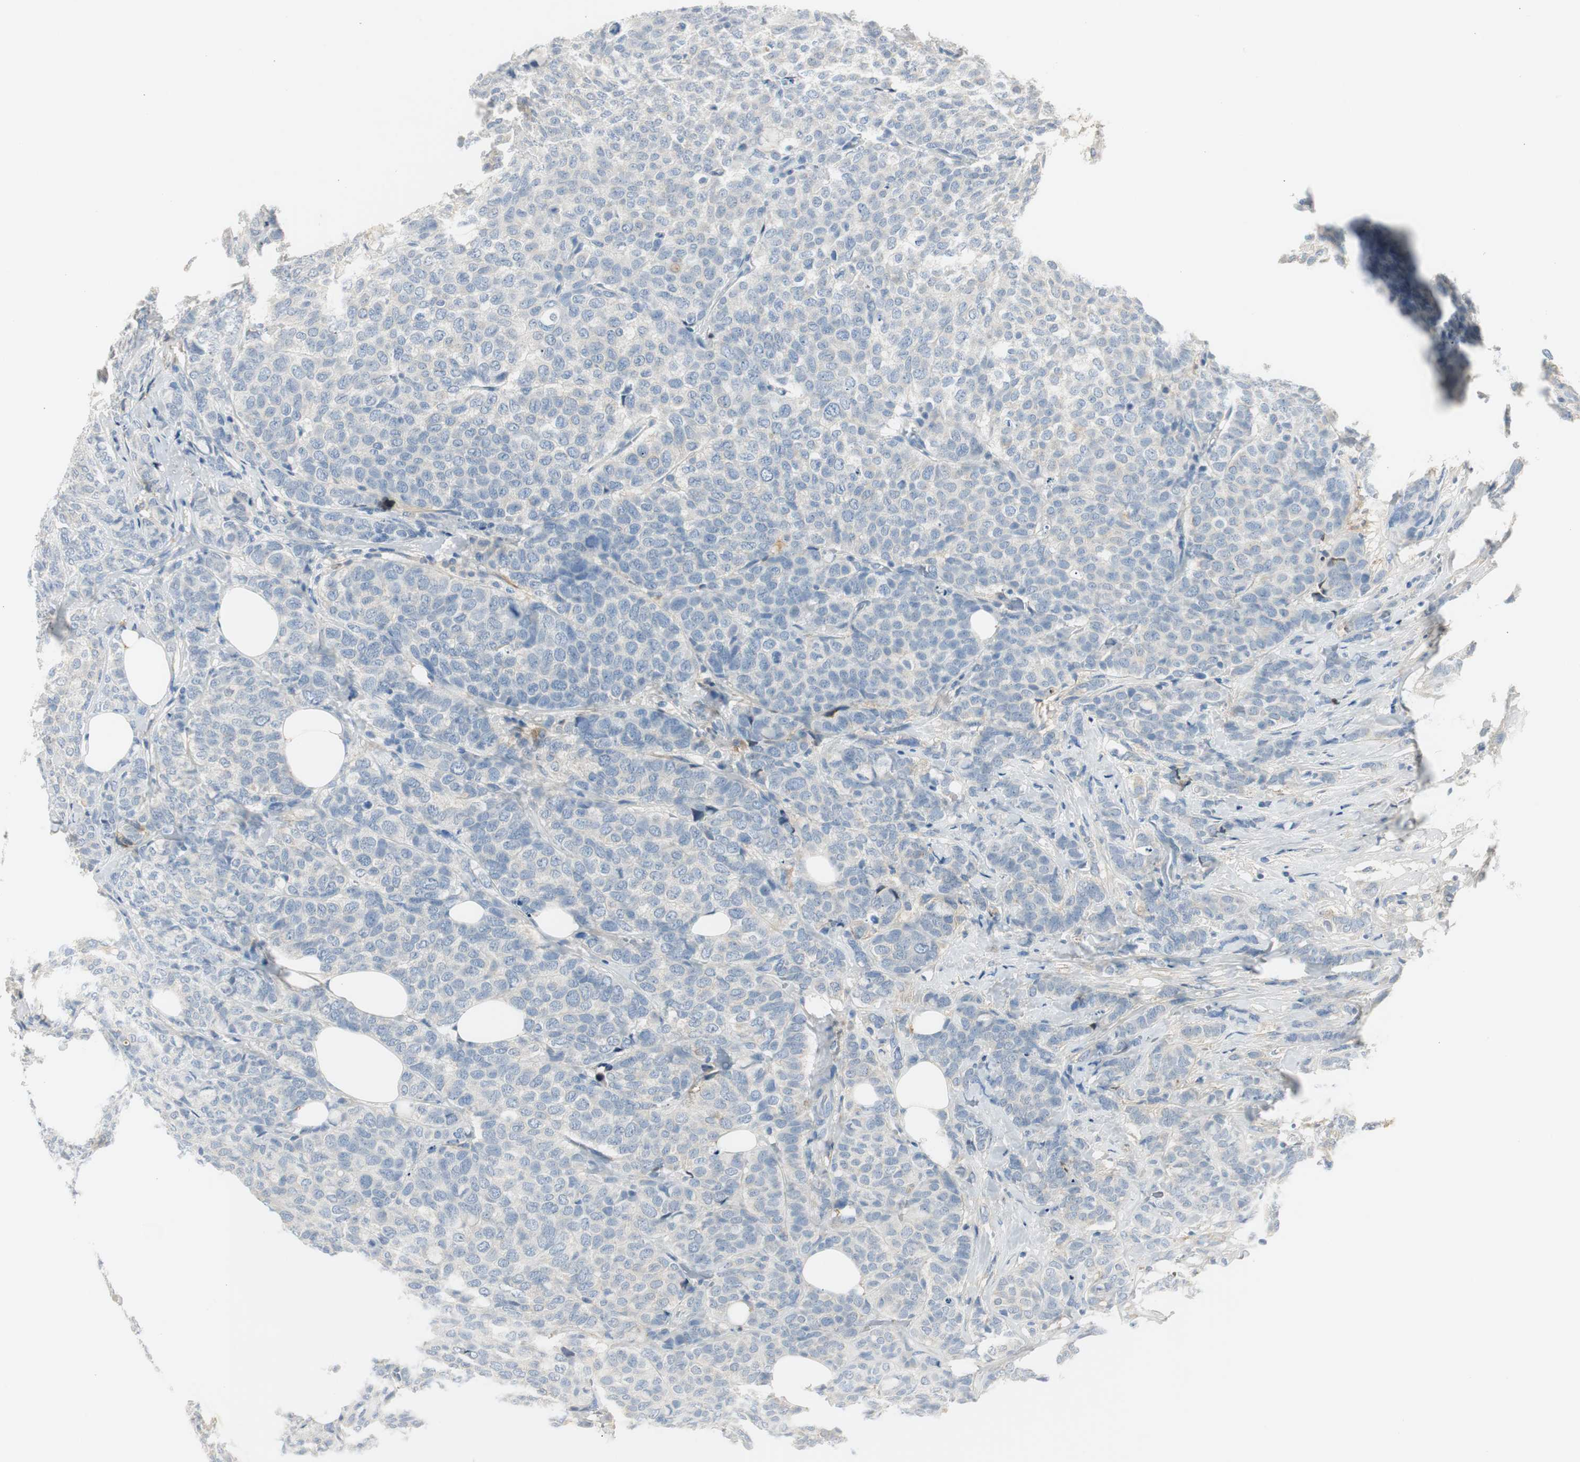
{"staining": {"intensity": "negative", "quantity": "none", "location": "none"}, "tissue": "breast cancer", "cell_type": "Tumor cells", "image_type": "cancer", "snomed": [{"axis": "morphology", "description": "Lobular carcinoma"}, {"axis": "topography", "description": "Breast"}], "caption": "Micrograph shows no significant protein staining in tumor cells of breast lobular carcinoma. (DAB immunohistochemistry (IHC) visualized using brightfield microscopy, high magnification).", "gene": "SERPINF1", "patient": {"sex": "female", "age": 60}}